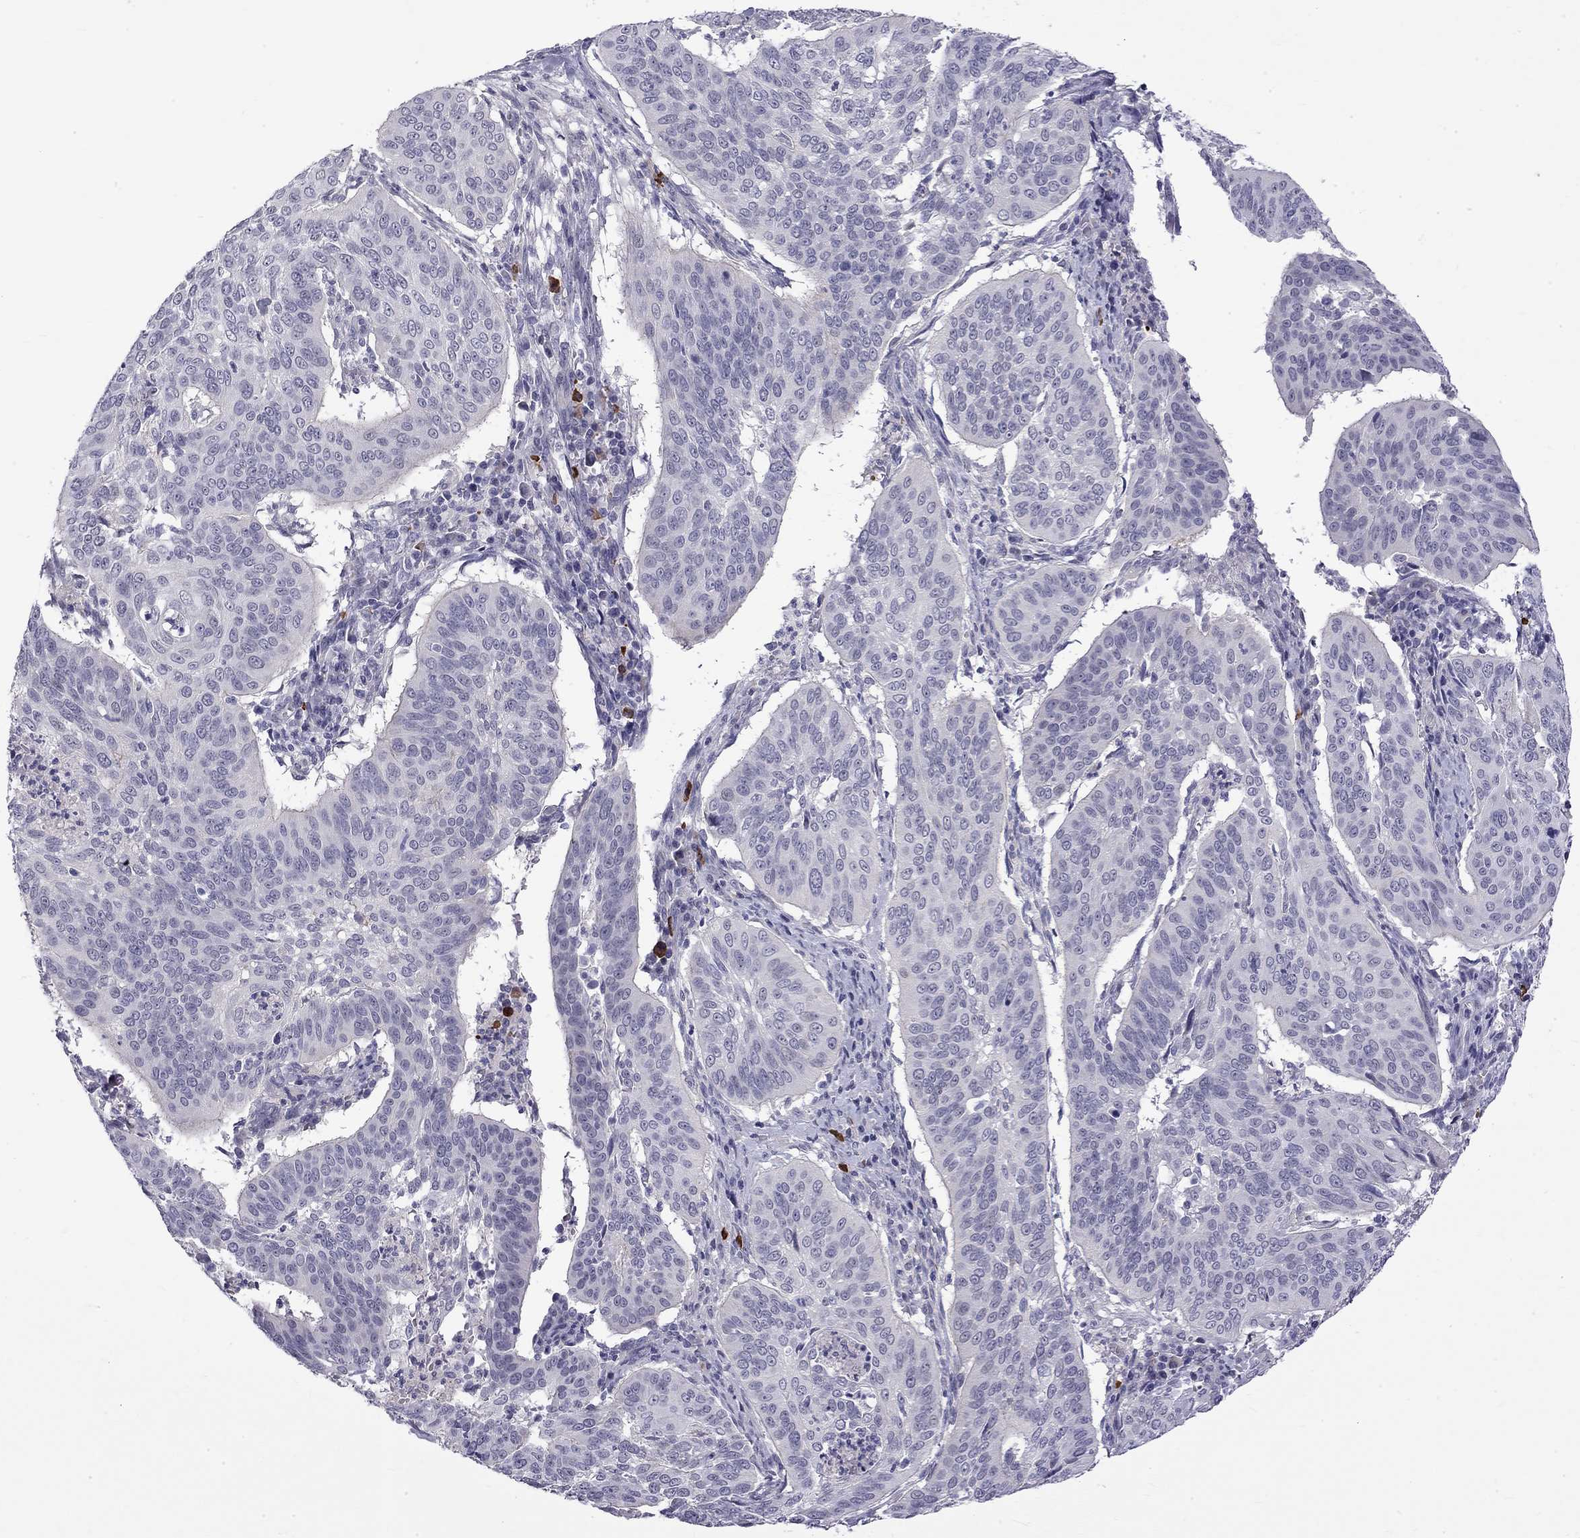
{"staining": {"intensity": "negative", "quantity": "none", "location": "none"}, "tissue": "cervical cancer", "cell_type": "Tumor cells", "image_type": "cancer", "snomed": [{"axis": "morphology", "description": "Normal tissue, NOS"}, {"axis": "morphology", "description": "Squamous cell carcinoma, NOS"}, {"axis": "topography", "description": "Cervix"}], "caption": "The photomicrograph displays no significant staining in tumor cells of cervical cancer. (DAB (3,3'-diaminobenzidine) IHC with hematoxylin counter stain).", "gene": "RTL9", "patient": {"sex": "female", "age": 39}}